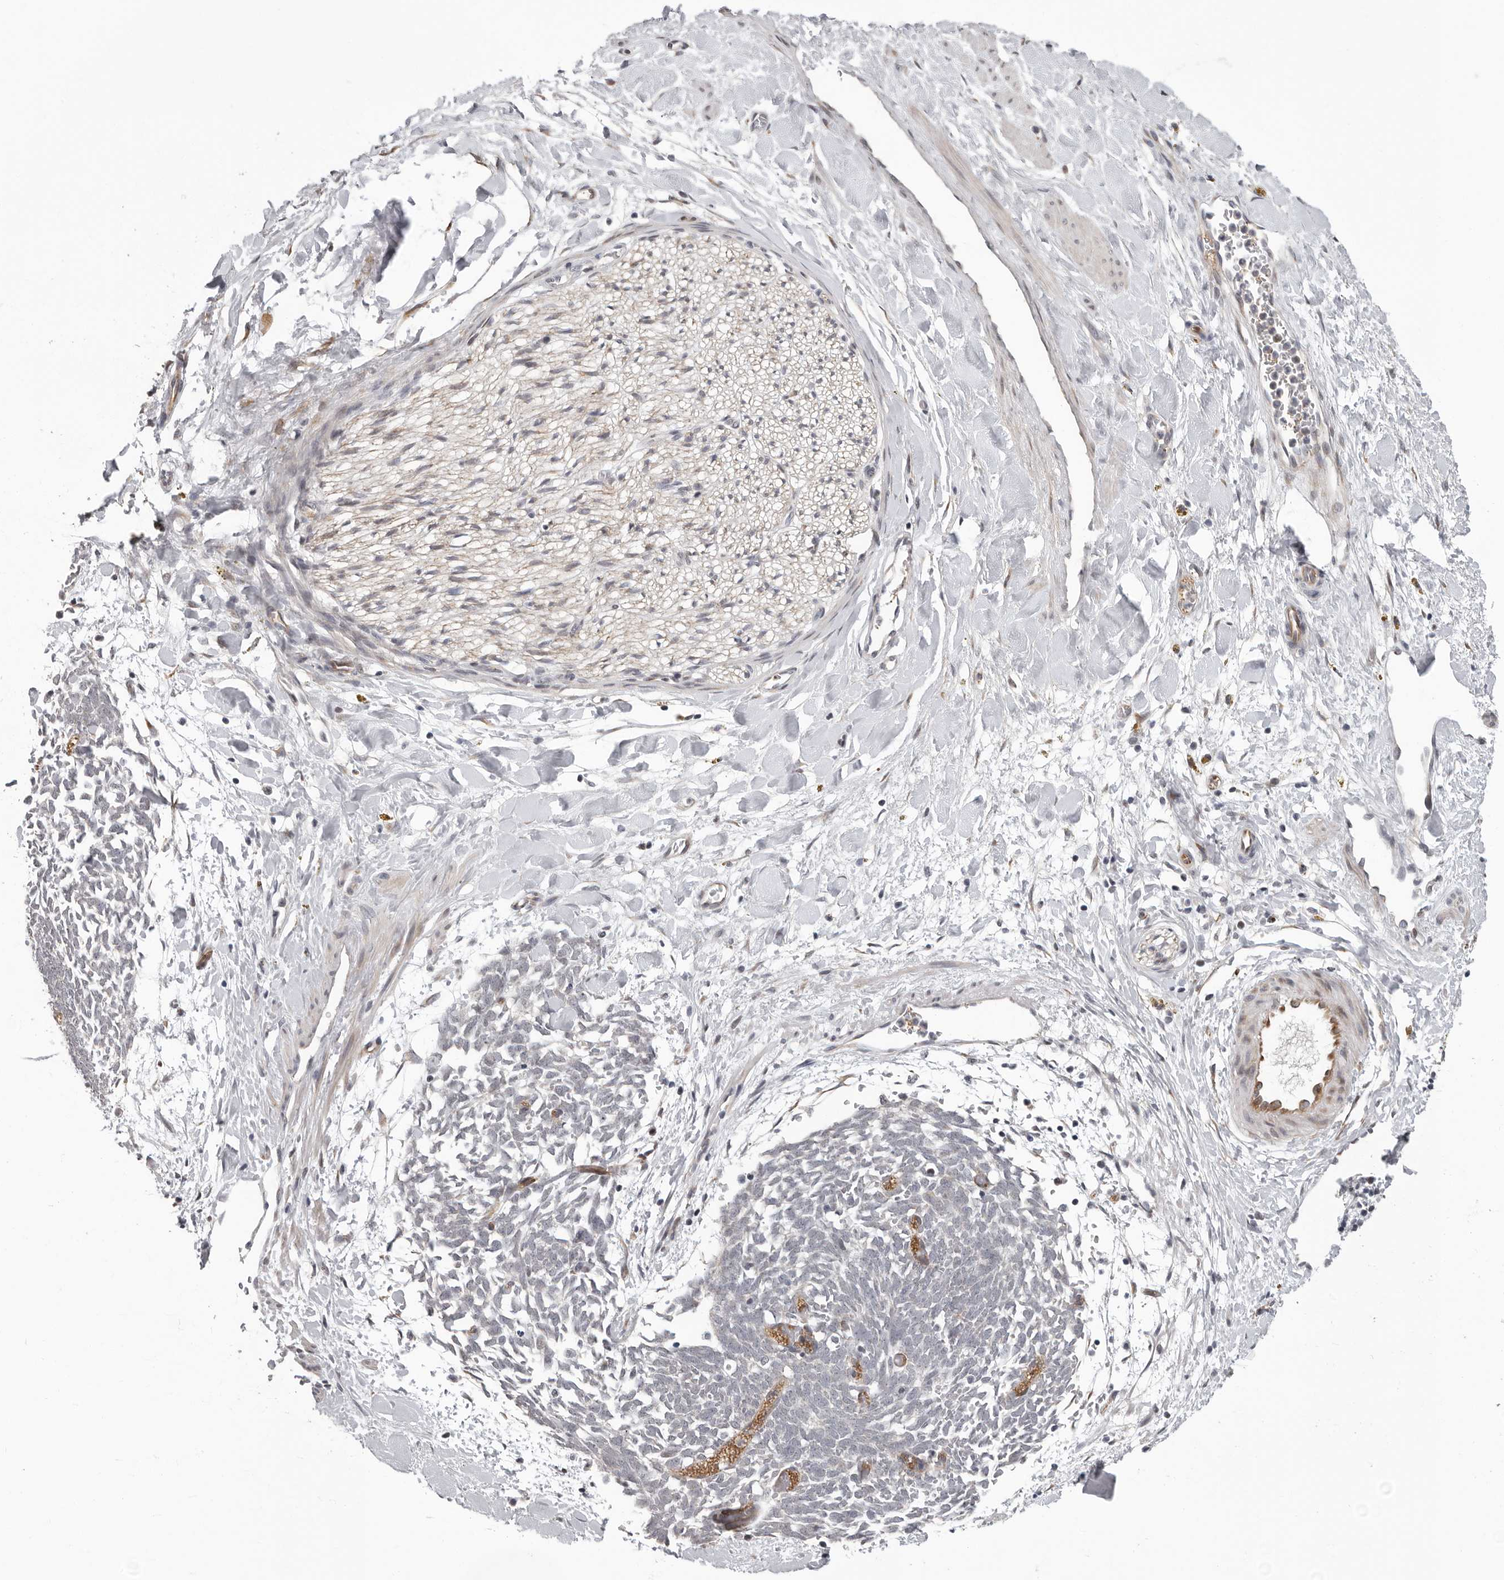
{"staining": {"intensity": "weak", "quantity": "<25%", "location": "cytoplasmic/membranous"}, "tissue": "adipose tissue", "cell_type": "Adipocytes", "image_type": "normal", "snomed": [{"axis": "morphology", "description": "Normal tissue, NOS"}, {"axis": "topography", "description": "Kidney"}, {"axis": "topography", "description": "Peripheral nerve tissue"}], "caption": "Adipocytes show no significant expression in normal adipose tissue. Nuclei are stained in blue.", "gene": "RALGPS2", "patient": {"sex": "male", "age": 7}}